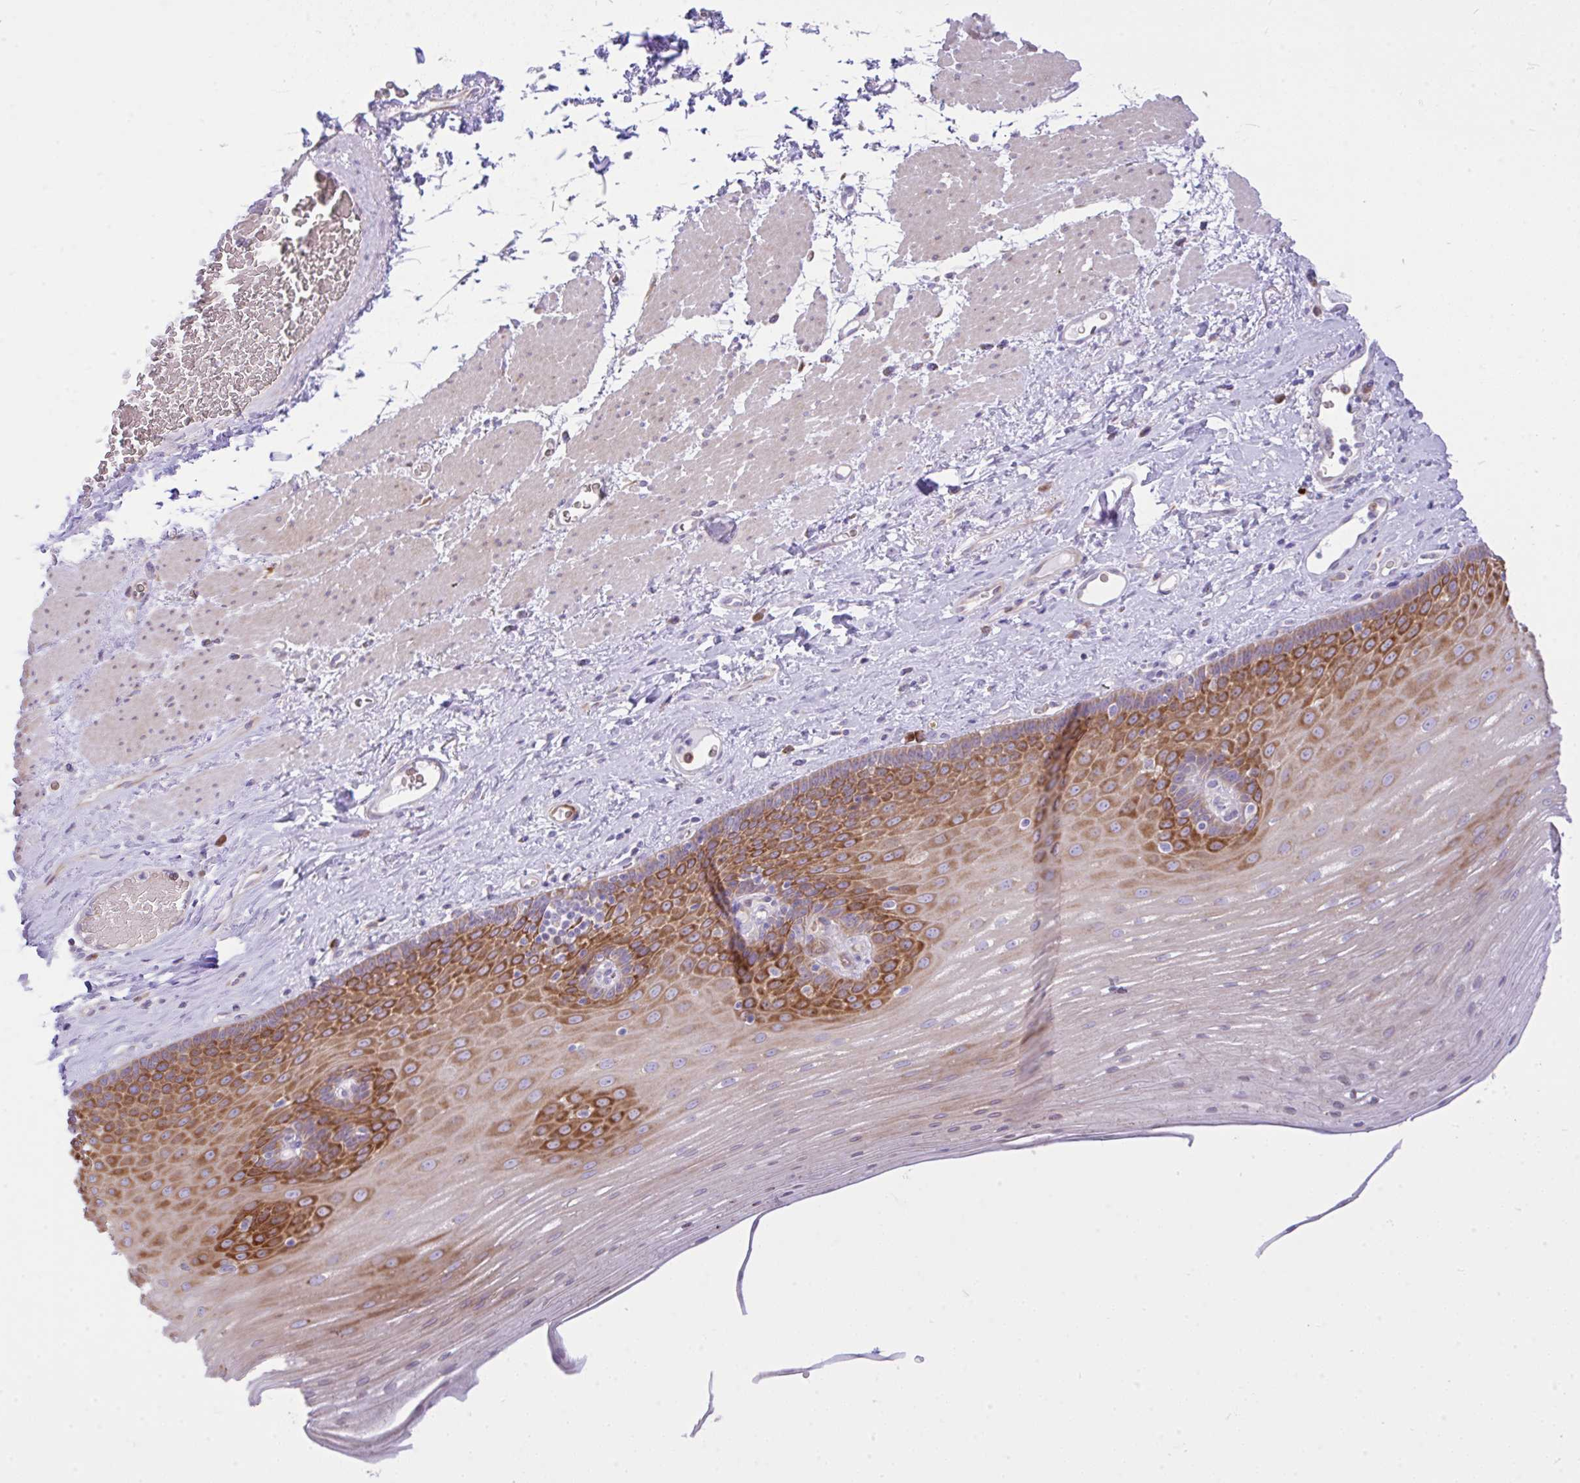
{"staining": {"intensity": "strong", "quantity": "25%-75%", "location": "cytoplasmic/membranous"}, "tissue": "esophagus", "cell_type": "Squamous epithelial cells", "image_type": "normal", "snomed": [{"axis": "morphology", "description": "Normal tissue, NOS"}, {"axis": "topography", "description": "Esophagus"}], "caption": "Esophagus stained for a protein (brown) exhibits strong cytoplasmic/membranous positive positivity in about 25%-75% of squamous epithelial cells.", "gene": "EEF1A1", "patient": {"sex": "male", "age": 62}}